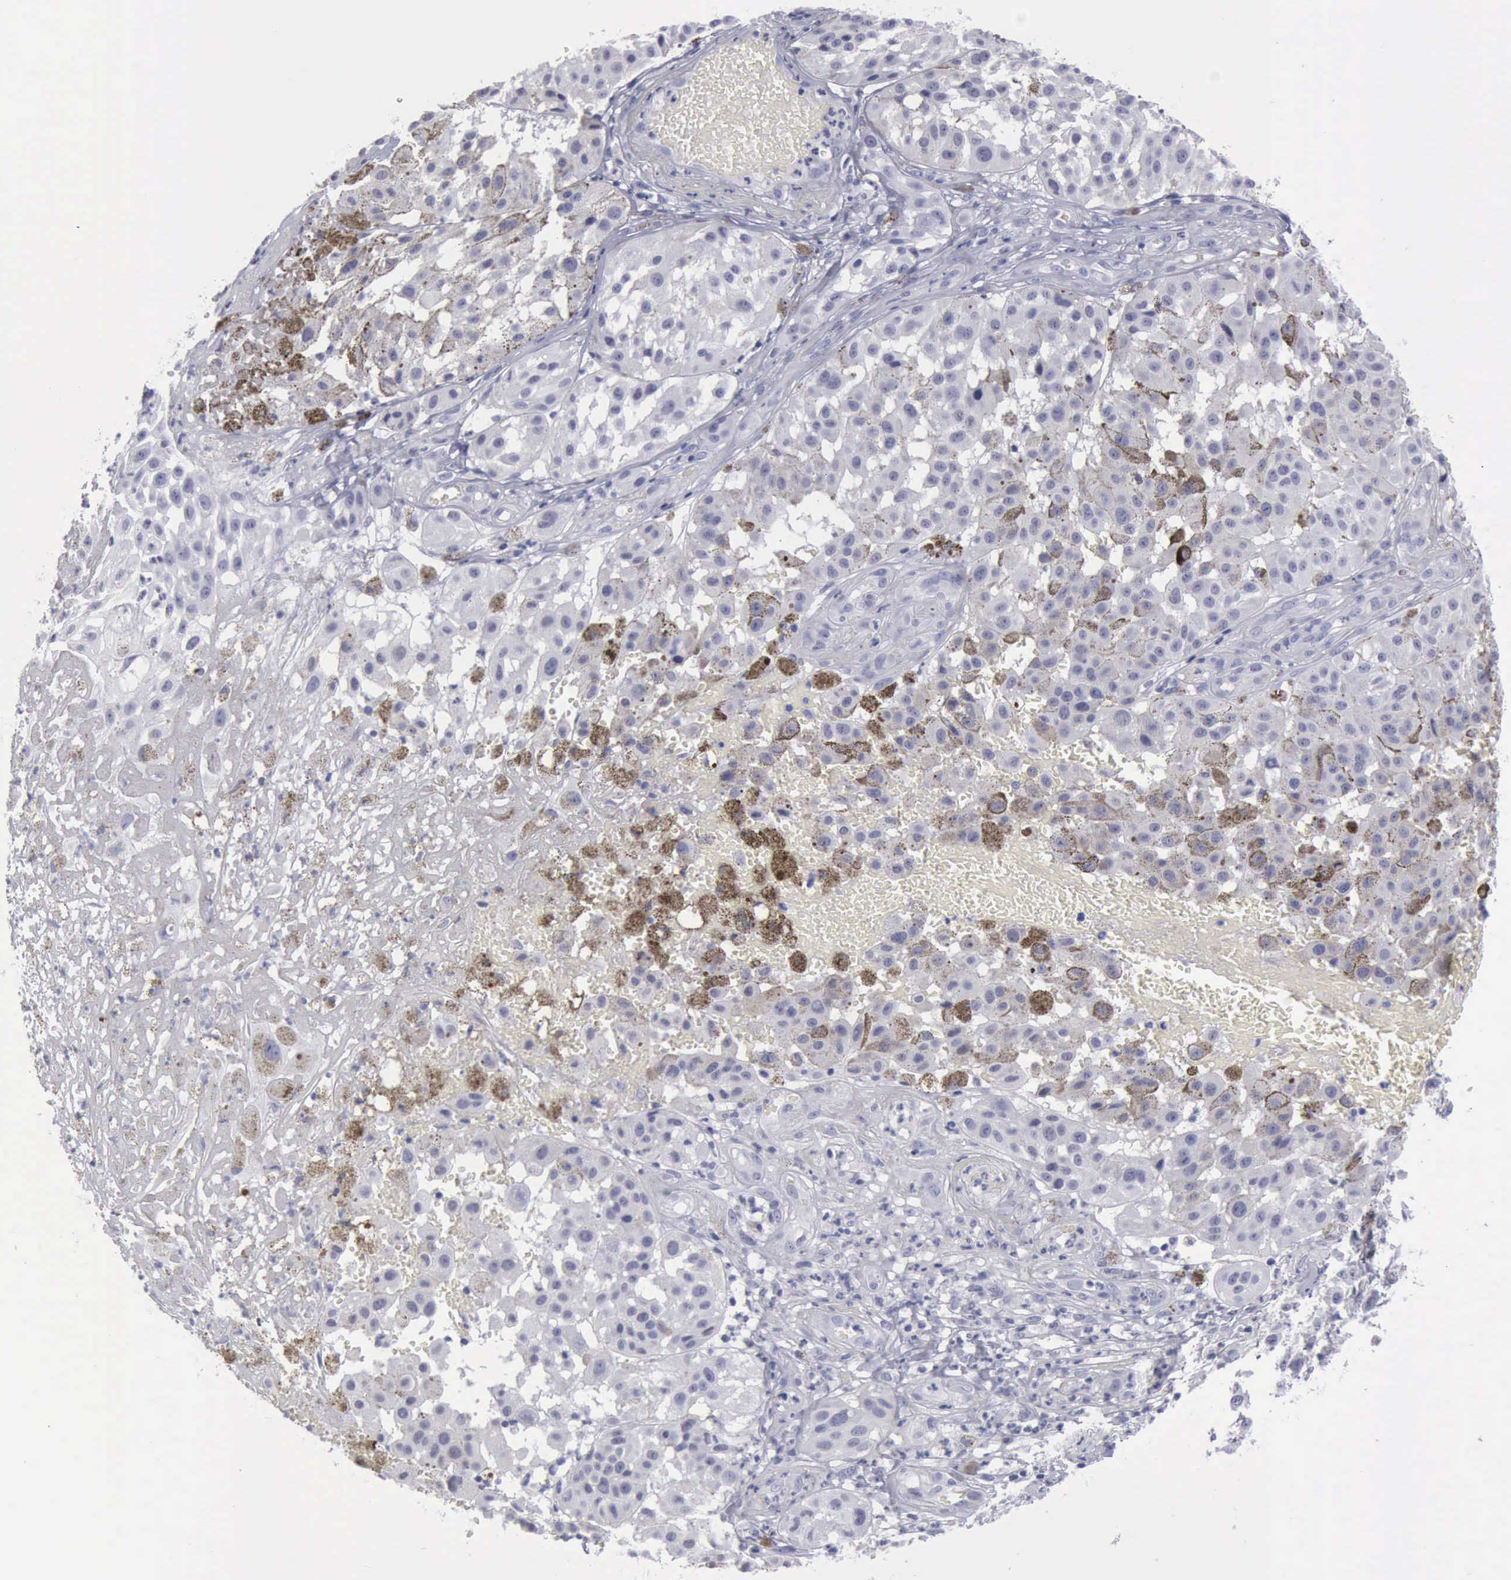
{"staining": {"intensity": "negative", "quantity": "none", "location": "none"}, "tissue": "melanoma", "cell_type": "Tumor cells", "image_type": "cancer", "snomed": [{"axis": "morphology", "description": "Malignant melanoma, NOS"}, {"axis": "topography", "description": "Skin"}], "caption": "This is an IHC image of melanoma. There is no expression in tumor cells.", "gene": "KRT13", "patient": {"sex": "female", "age": 64}}